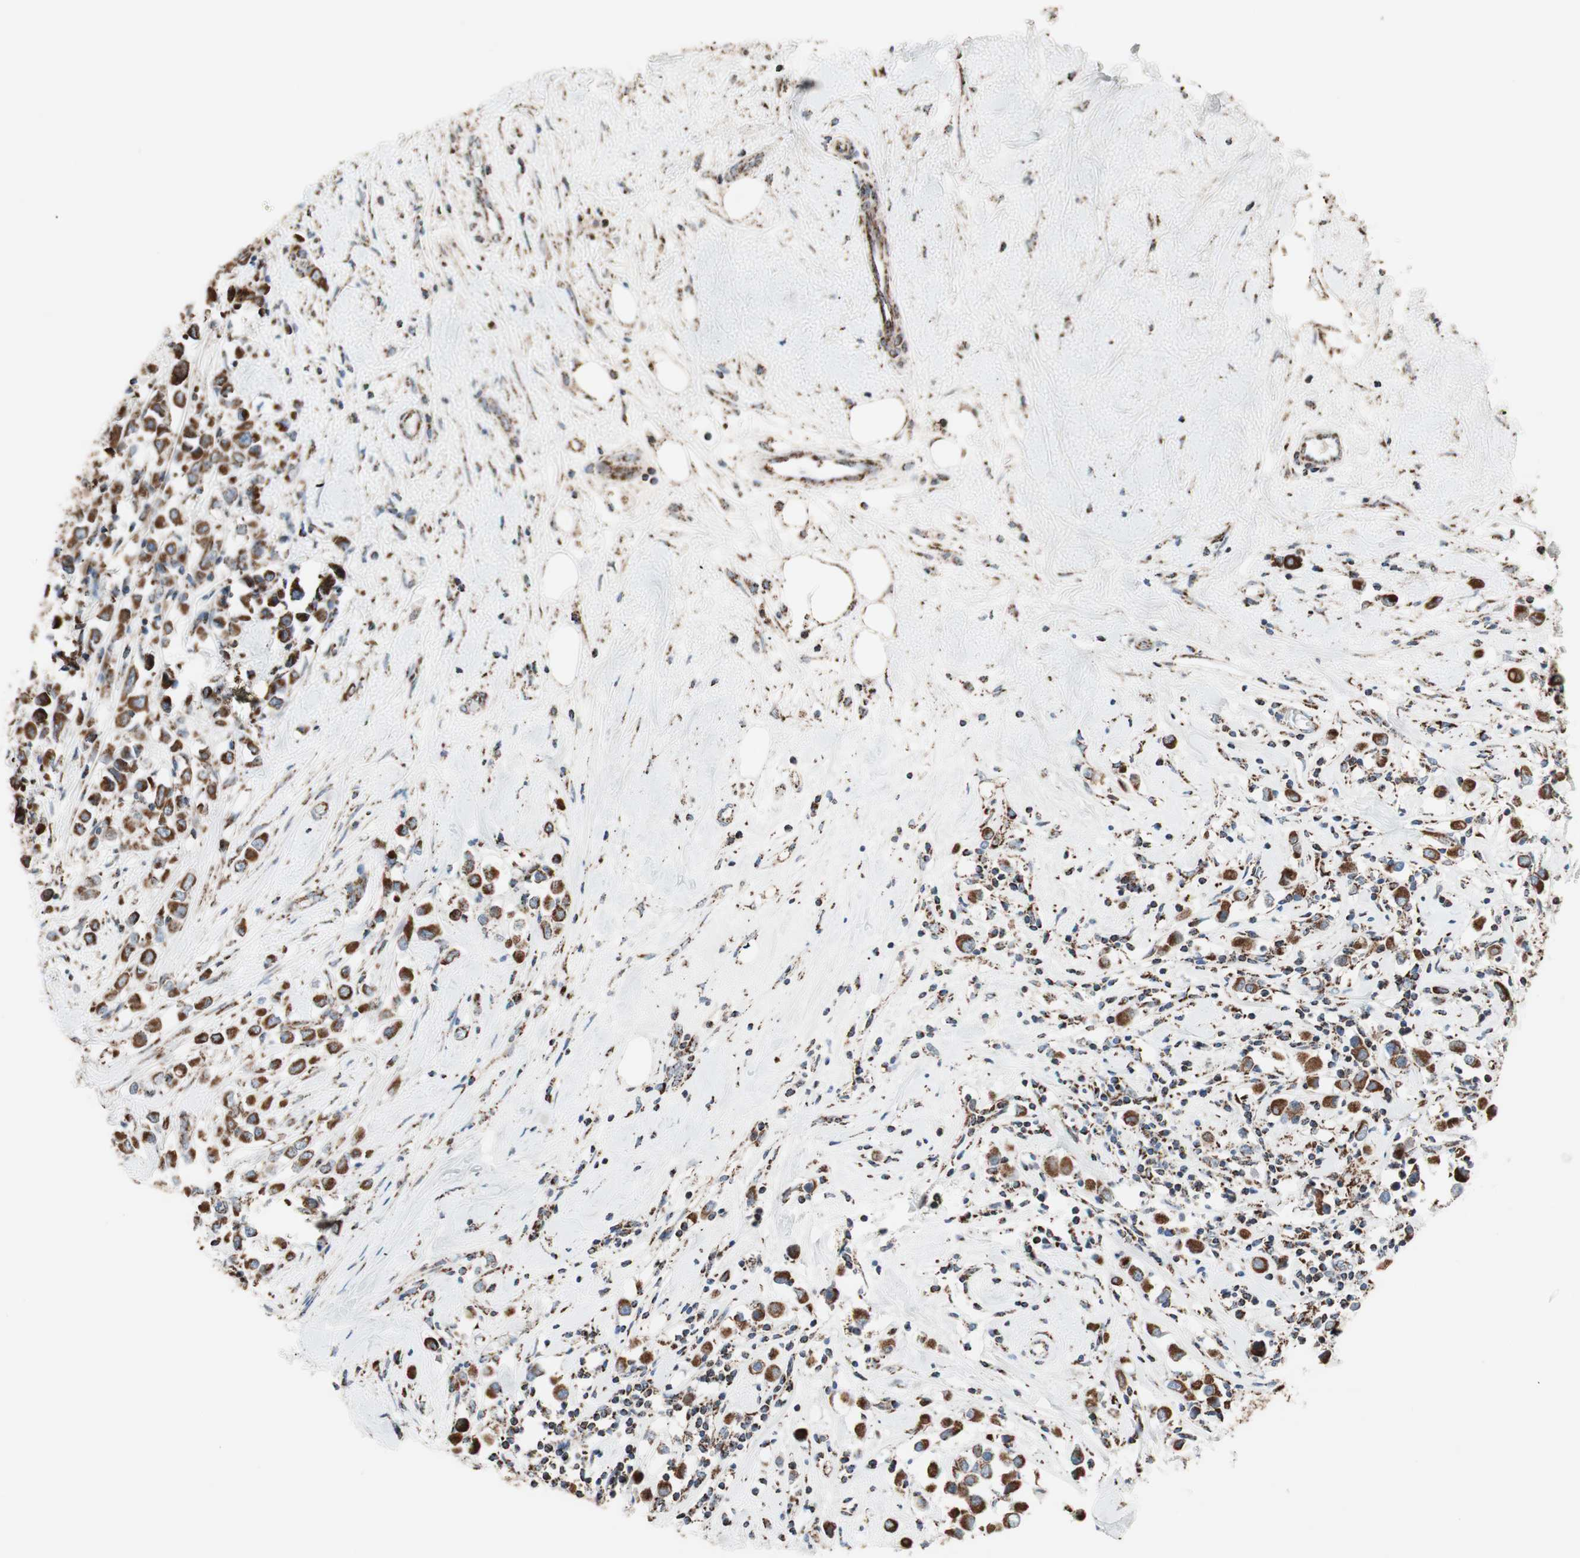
{"staining": {"intensity": "strong", "quantity": ">75%", "location": "cytoplasmic/membranous"}, "tissue": "breast cancer", "cell_type": "Tumor cells", "image_type": "cancer", "snomed": [{"axis": "morphology", "description": "Duct carcinoma"}, {"axis": "topography", "description": "Breast"}], "caption": "Immunohistochemistry histopathology image of human breast cancer (intraductal carcinoma) stained for a protein (brown), which reveals high levels of strong cytoplasmic/membranous positivity in about >75% of tumor cells.", "gene": "PCSK4", "patient": {"sex": "female", "age": 61}}